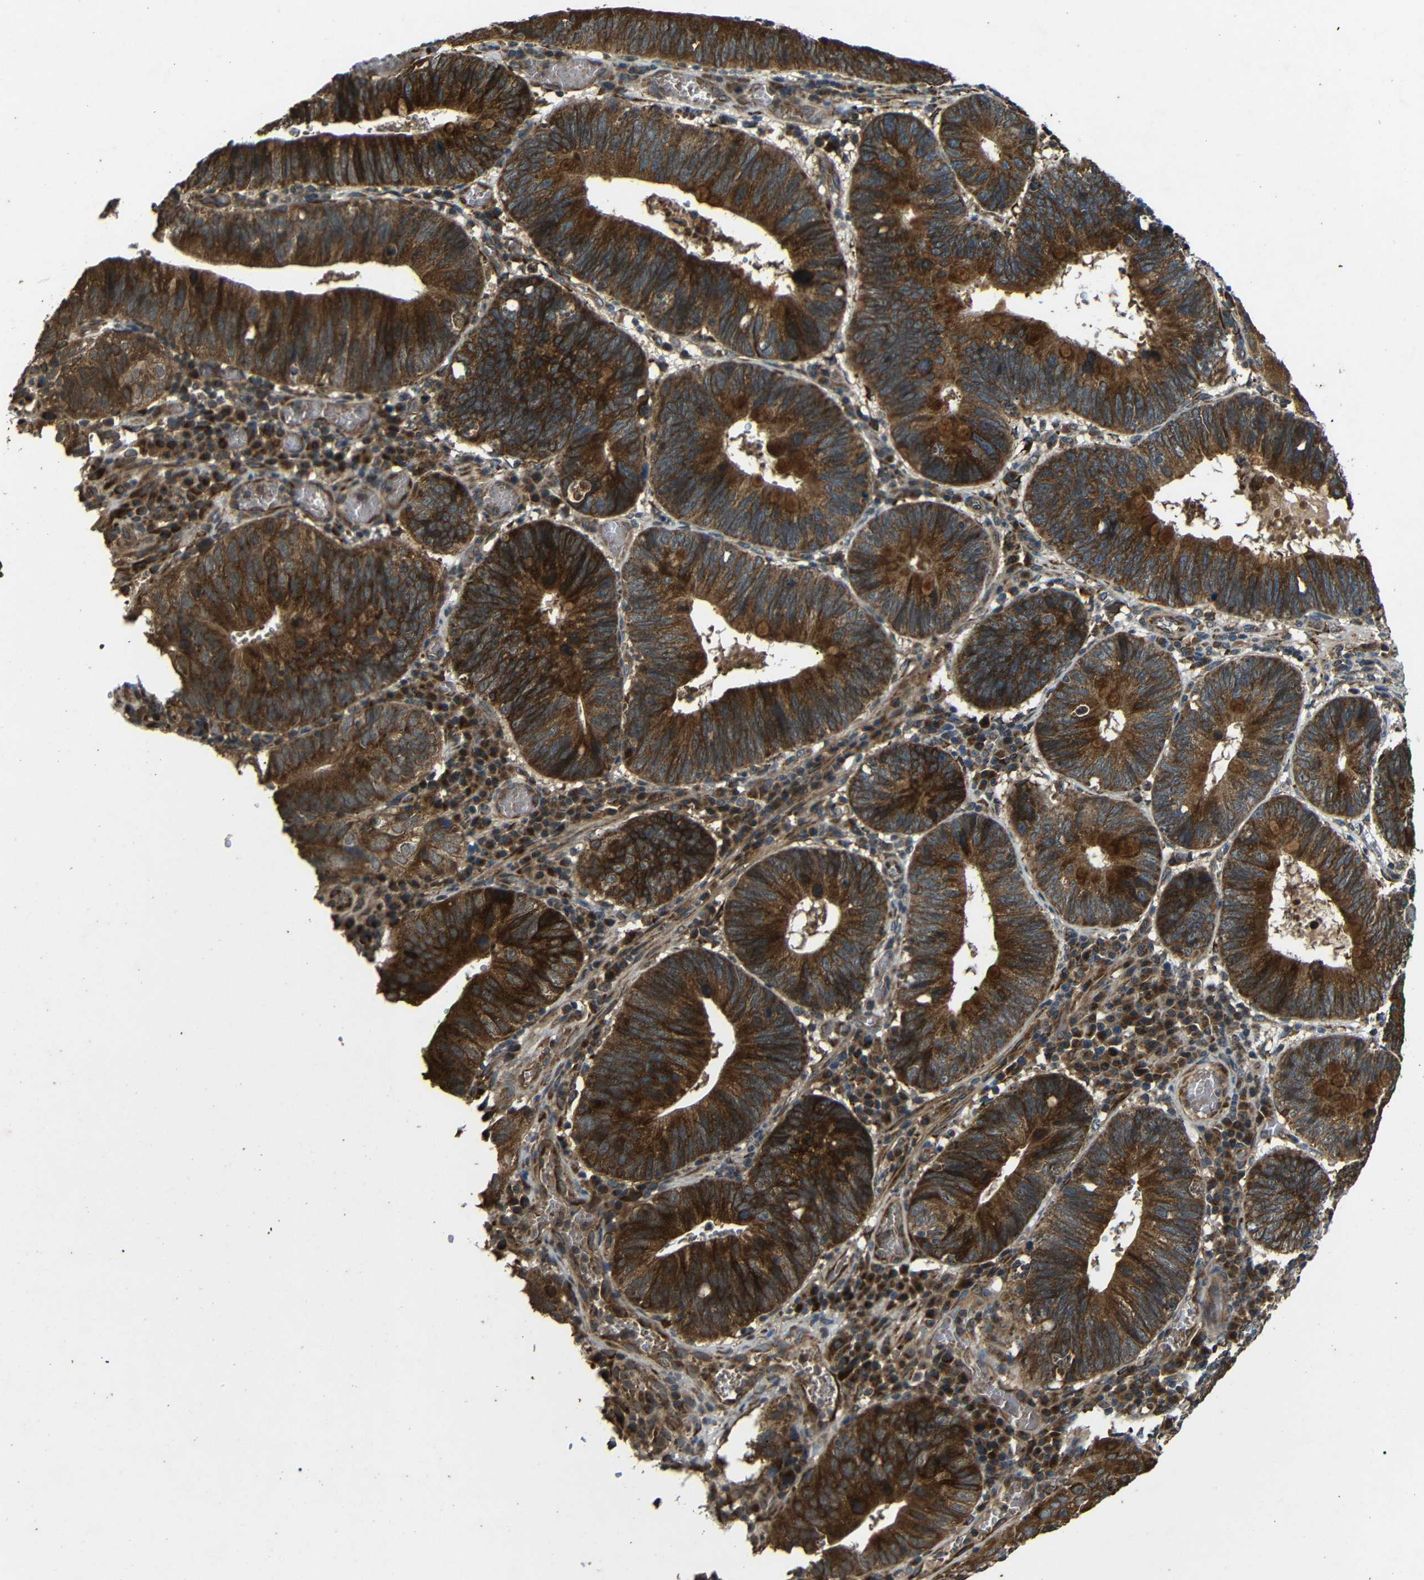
{"staining": {"intensity": "strong", "quantity": ">75%", "location": "cytoplasmic/membranous"}, "tissue": "stomach cancer", "cell_type": "Tumor cells", "image_type": "cancer", "snomed": [{"axis": "morphology", "description": "Adenocarcinoma, NOS"}, {"axis": "topography", "description": "Stomach"}], "caption": "Immunohistochemical staining of human adenocarcinoma (stomach) displays high levels of strong cytoplasmic/membranous positivity in approximately >75% of tumor cells.", "gene": "TRPC1", "patient": {"sex": "male", "age": 59}}